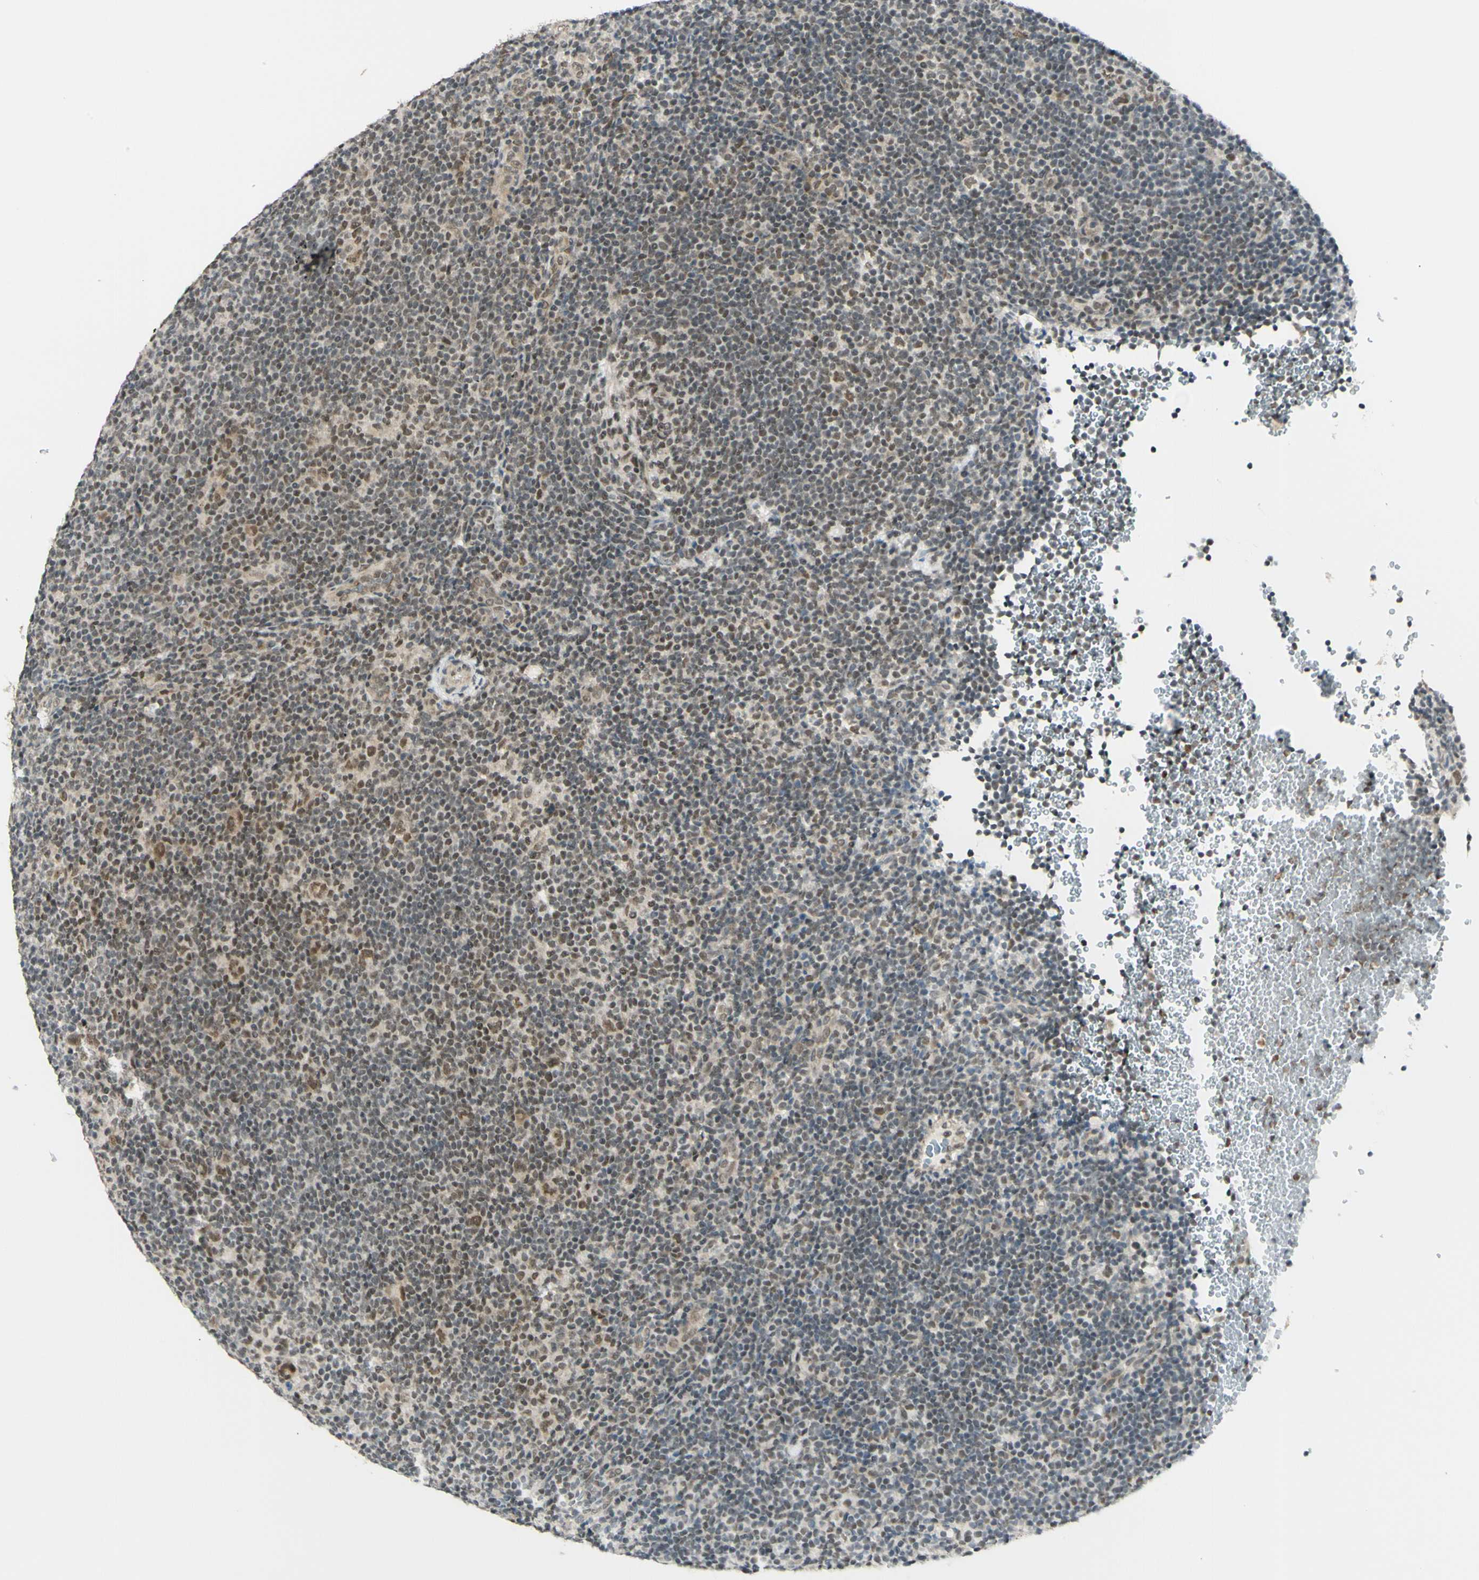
{"staining": {"intensity": "moderate", "quantity": ">75%", "location": "nuclear"}, "tissue": "lymphoma", "cell_type": "Tumor cells", "image_type": "cancer", "snomed": [{"axis": "morphology", "description": "Hodgkin's disease, NOS"}, {"axis": "topography", "description": "Lymph node"}], "caption": "A medium amount of moderate nuclear staining is present in about >75% of tumor cells in Hodgkin's disease tissue. (IHC, brightfield microscopy, high magnification).", "gene": "BRMS1", "patient": {"sex": "female", "age": 57}}